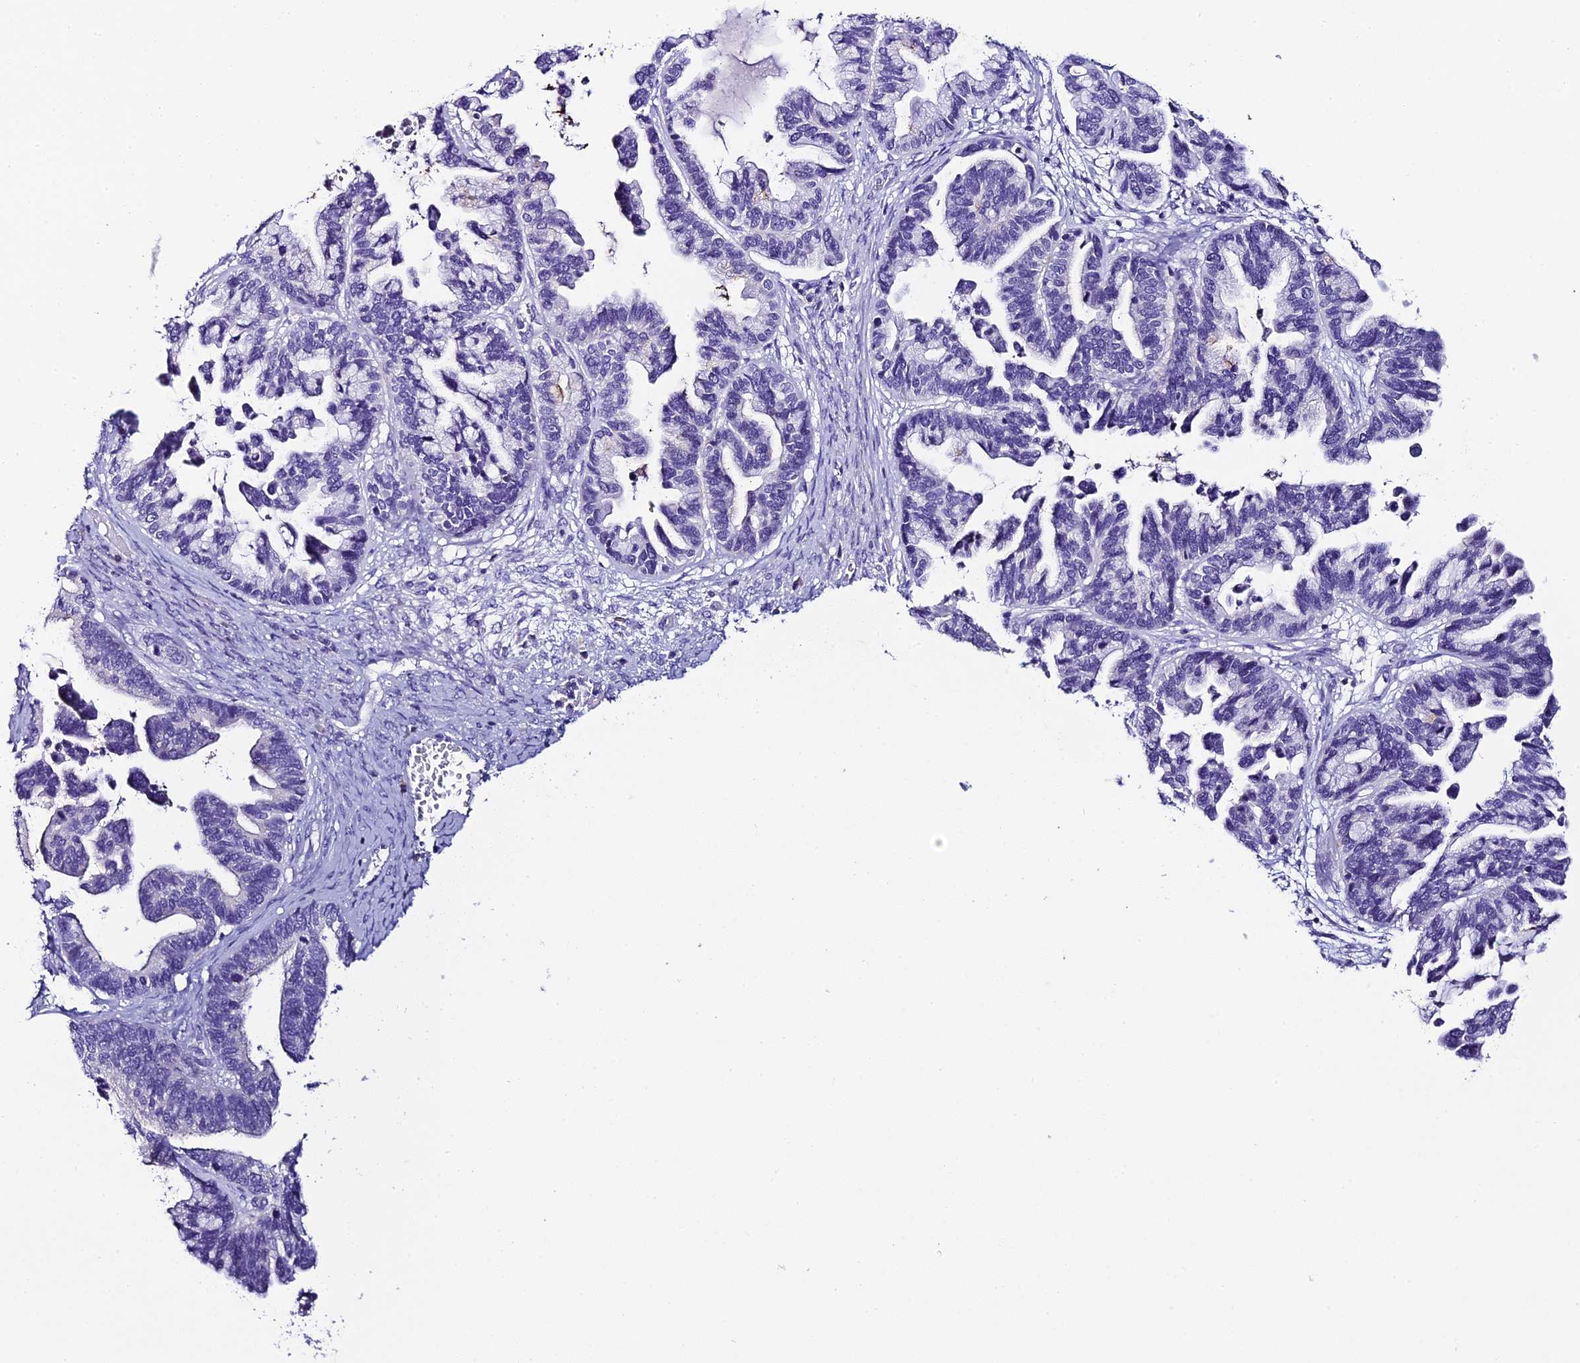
{"staining": {"intensity": "negative", "quantity": "none", "location": "none"}, "tissue": "ovarian cancer", "cell_type": "Tumor cells", "image_type": "cancer", "snomed": [{"axis": "morphology", "description": "Cystadenocarcinoma, serous, NOS"}, {"axis": "topography", "description": "Ovary"}], "caption": "Immunohistochemistry (IHC) histopathology image of human serous cystadenocarcinoma (ovarian) stained for a protein (brown), which demonstrates no staining in tumor cells. (Stains: DAB (3,3'-diaminobenzidine) immunohistochemistry (IHC) with hematoxylin counter stain, Microscopy: brightfield microscopy at high magnification).", "gene": "C12orf29", "patient": {"sex": "female", "age": 56}}